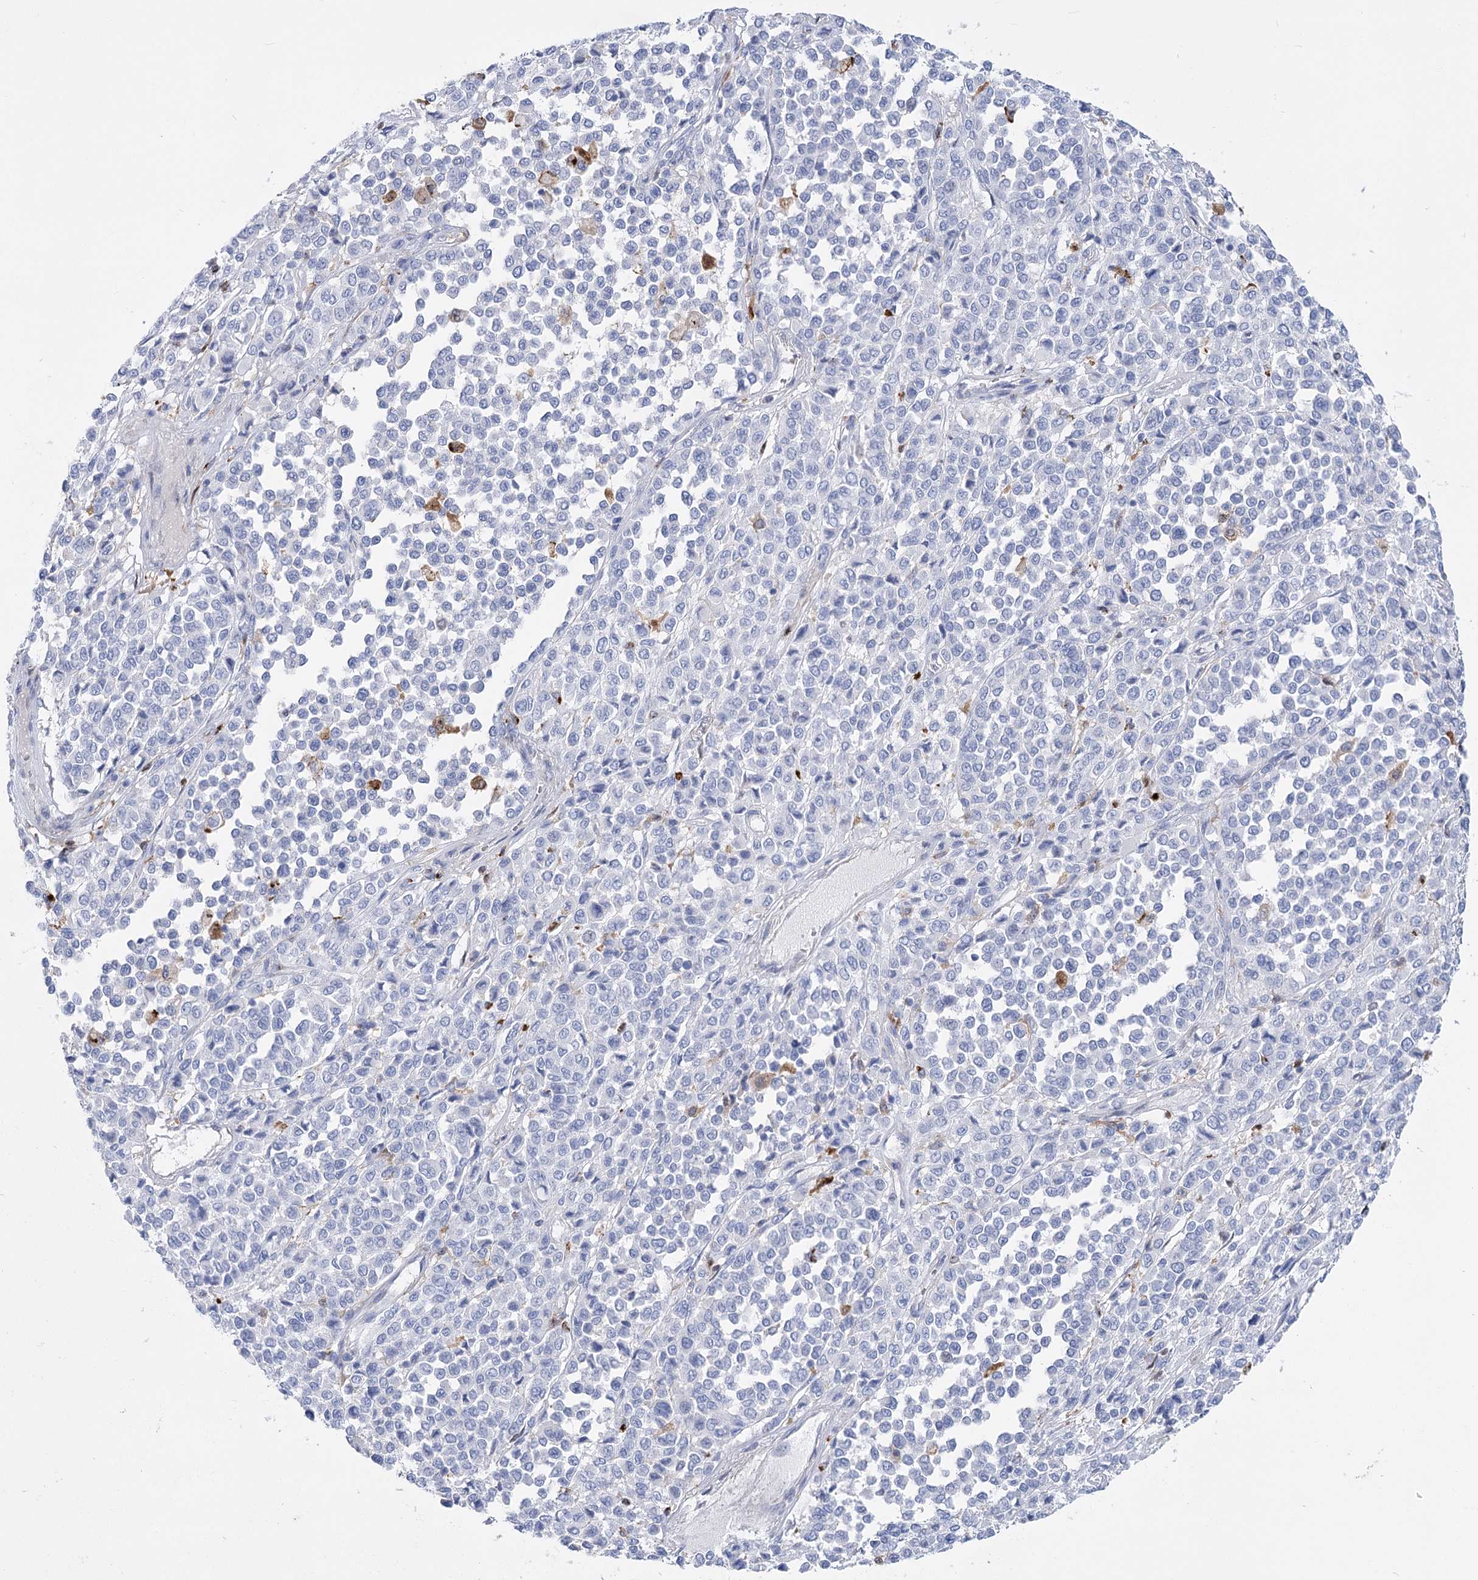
{"staining": {"intensity": "negative", "quantity": "none", "location": "none"}, "tissue": "melanoma", "cell_type": "Tumor cells", "image_type": "cancer", "snomed": [{"axis": "morphology", "description": "Malignant melanoma, Metastatic site"}, {"axis": "topography", "description": "Pancreas"}], "caption": "Human melanoma stained for a protein using IHC exhibits no staining in tumor cells.", "gene": "PCDHA1", "patient": {"sex": "female", "age": 30}}